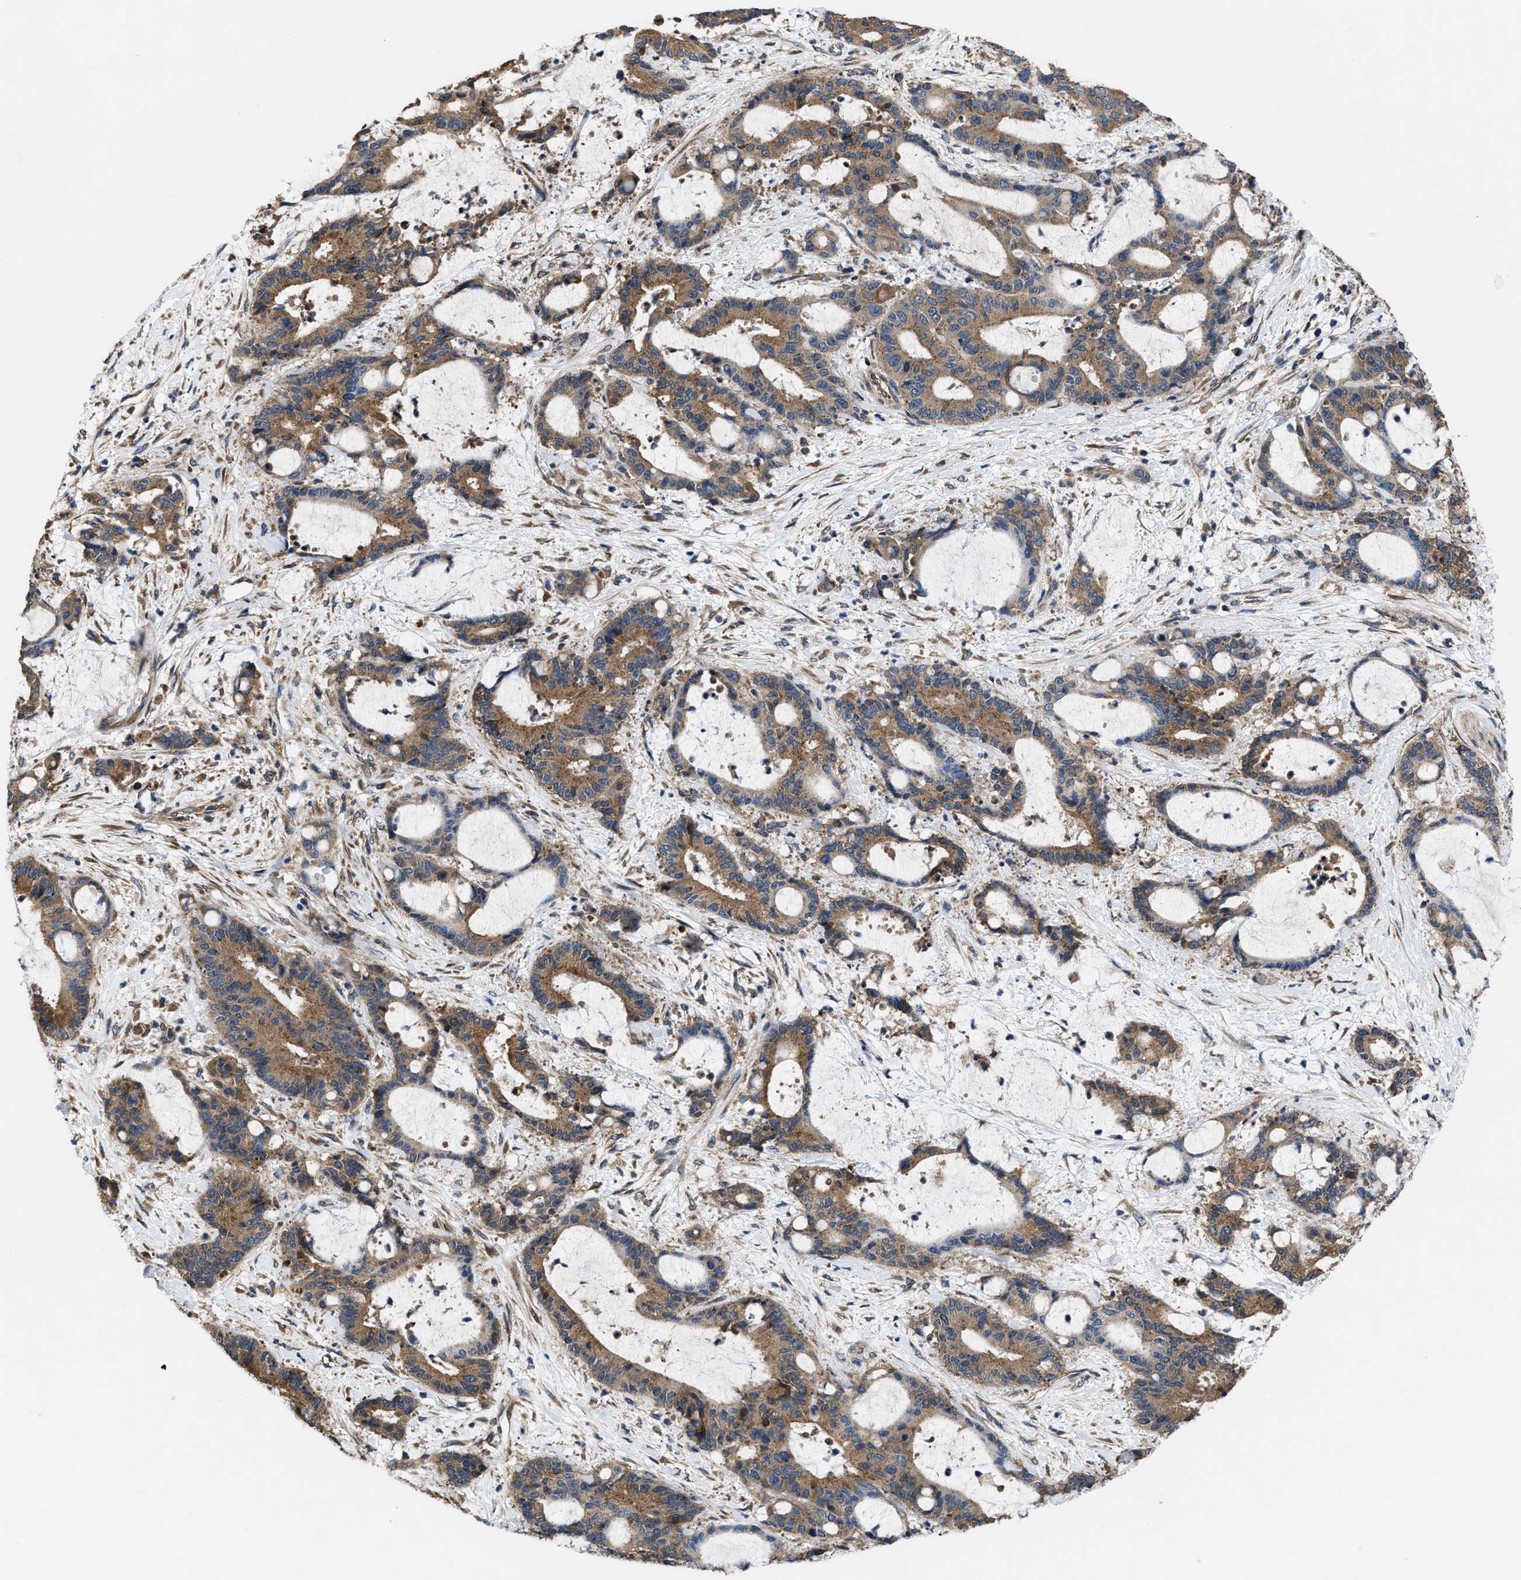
{"staining": {"intensity": "moderate", "quantity": ">75%", "location": "cytoplasmic/membranous"}, "tissue": "liver cancer", "cell_type": "Tumor cells", "image_type": "cancer", "snomed": [{"axis": "morphology", "description": "Normal tissue, NOS"}, {"axis": "morphology", "description": "Cholangiocarcinoma"}, {"axis": "topography", "description": "Liver"}, {"axis": "topography", "description": "Peripheral nerve tissue"}], "caption": "About >75% of tumor cells in liver cancer display moderate cytoplasmic/membranous protein expression as visualized by brown immunohistochemical staining.", "gene": "CEP128", "patient": {"sex": "female", "age": 73}}